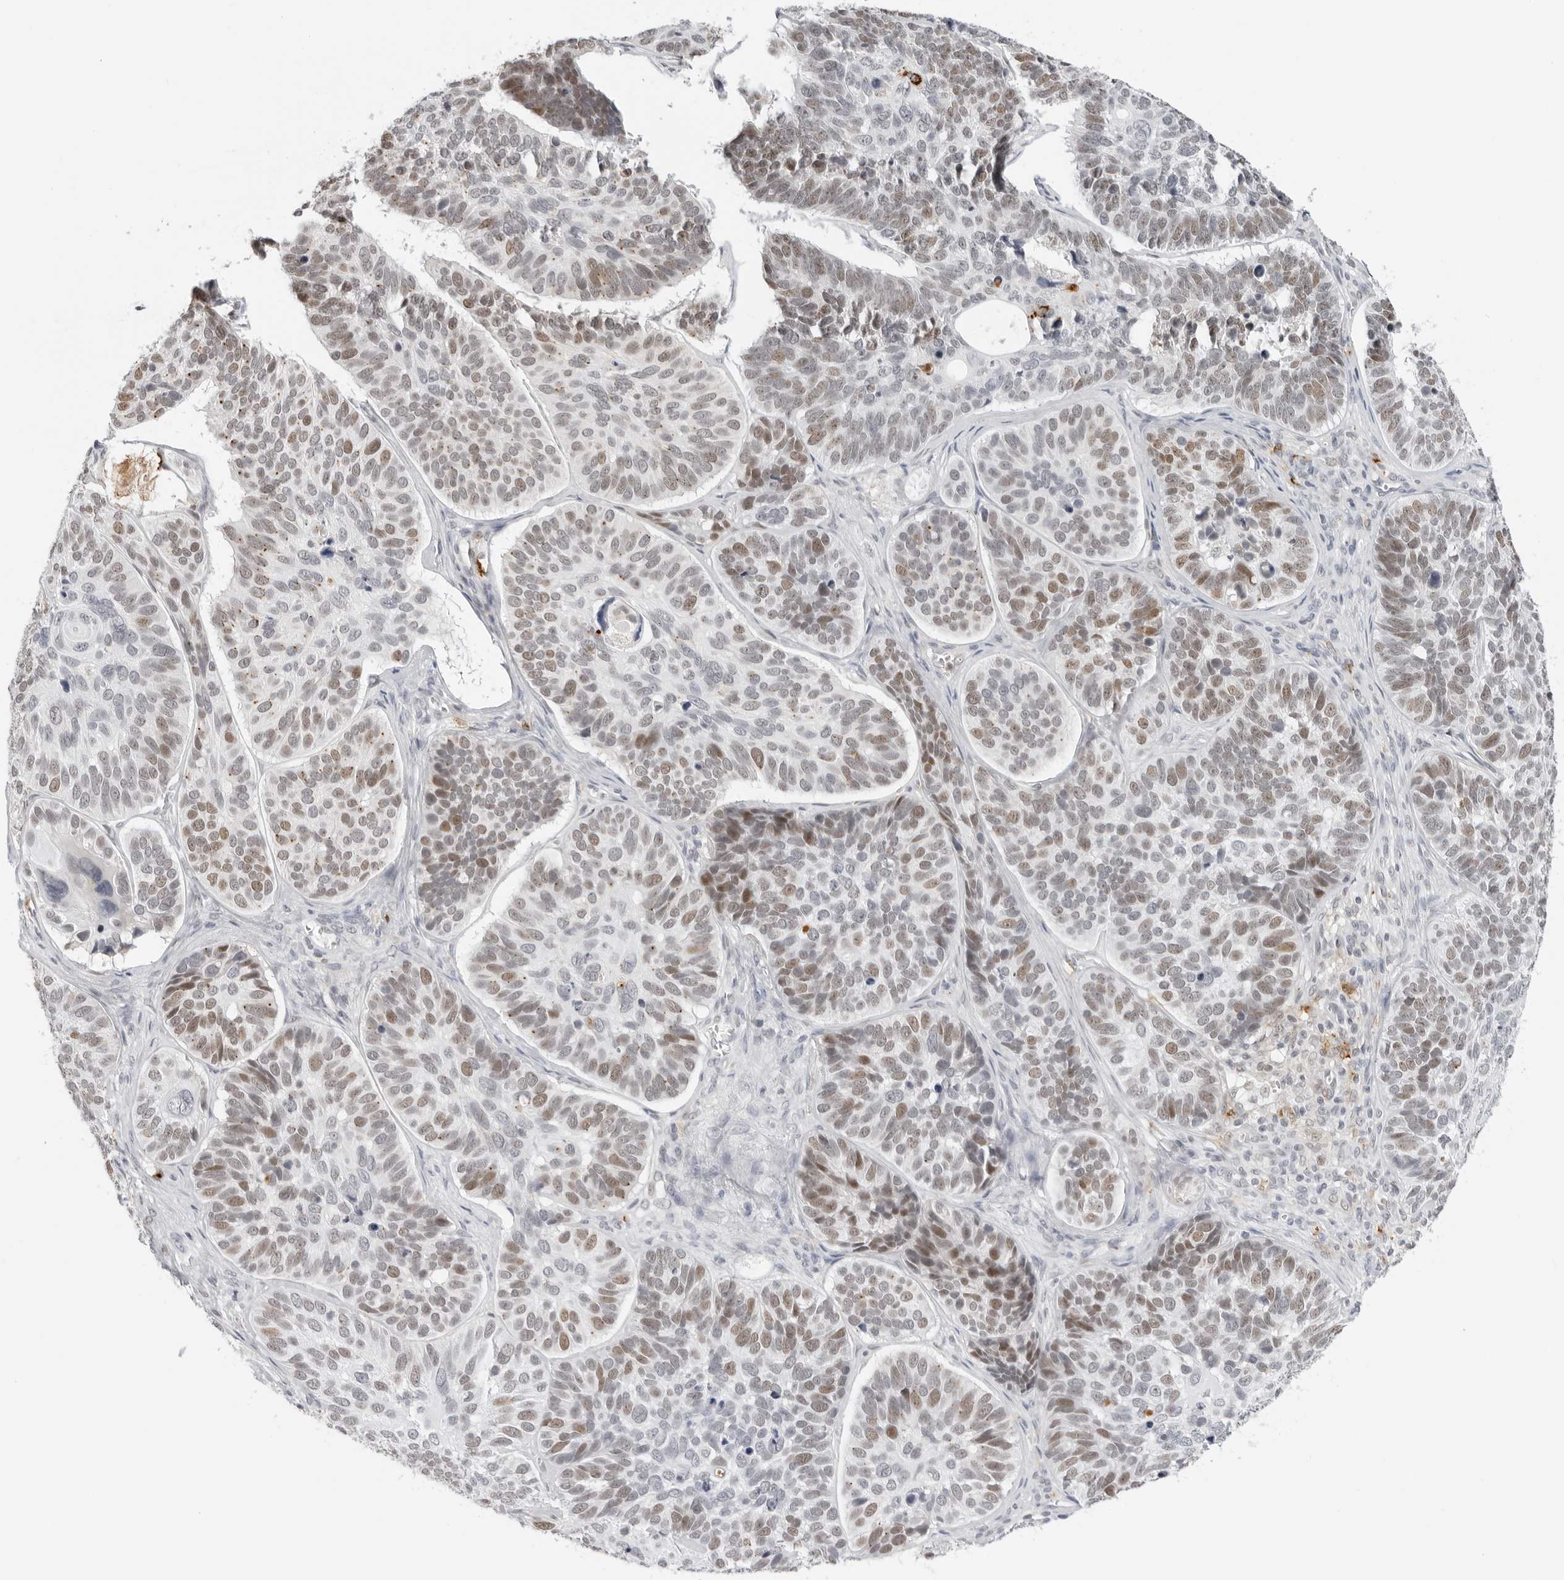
{"staining": {"intensity": "moderate", "quantity": "25%-75%", "location": "nuclear"}, "tissue": "skin cancer", "cell_type": "Tumor cells", "image_type": "cancer", "snomed": [{"axis": "morphology", "description": "Basal cell carcinoma"}, {"axis": "topography", "description": "Skin"}], "caption": "Brown immunohistochemical staining in human basal cell carcinoma (skin) demonstrates moderate nuclear positivity in approximately 25%-75% of tumor cells.", "gene": "MSH6", "patient": {"sex": "male", "age": 62}}